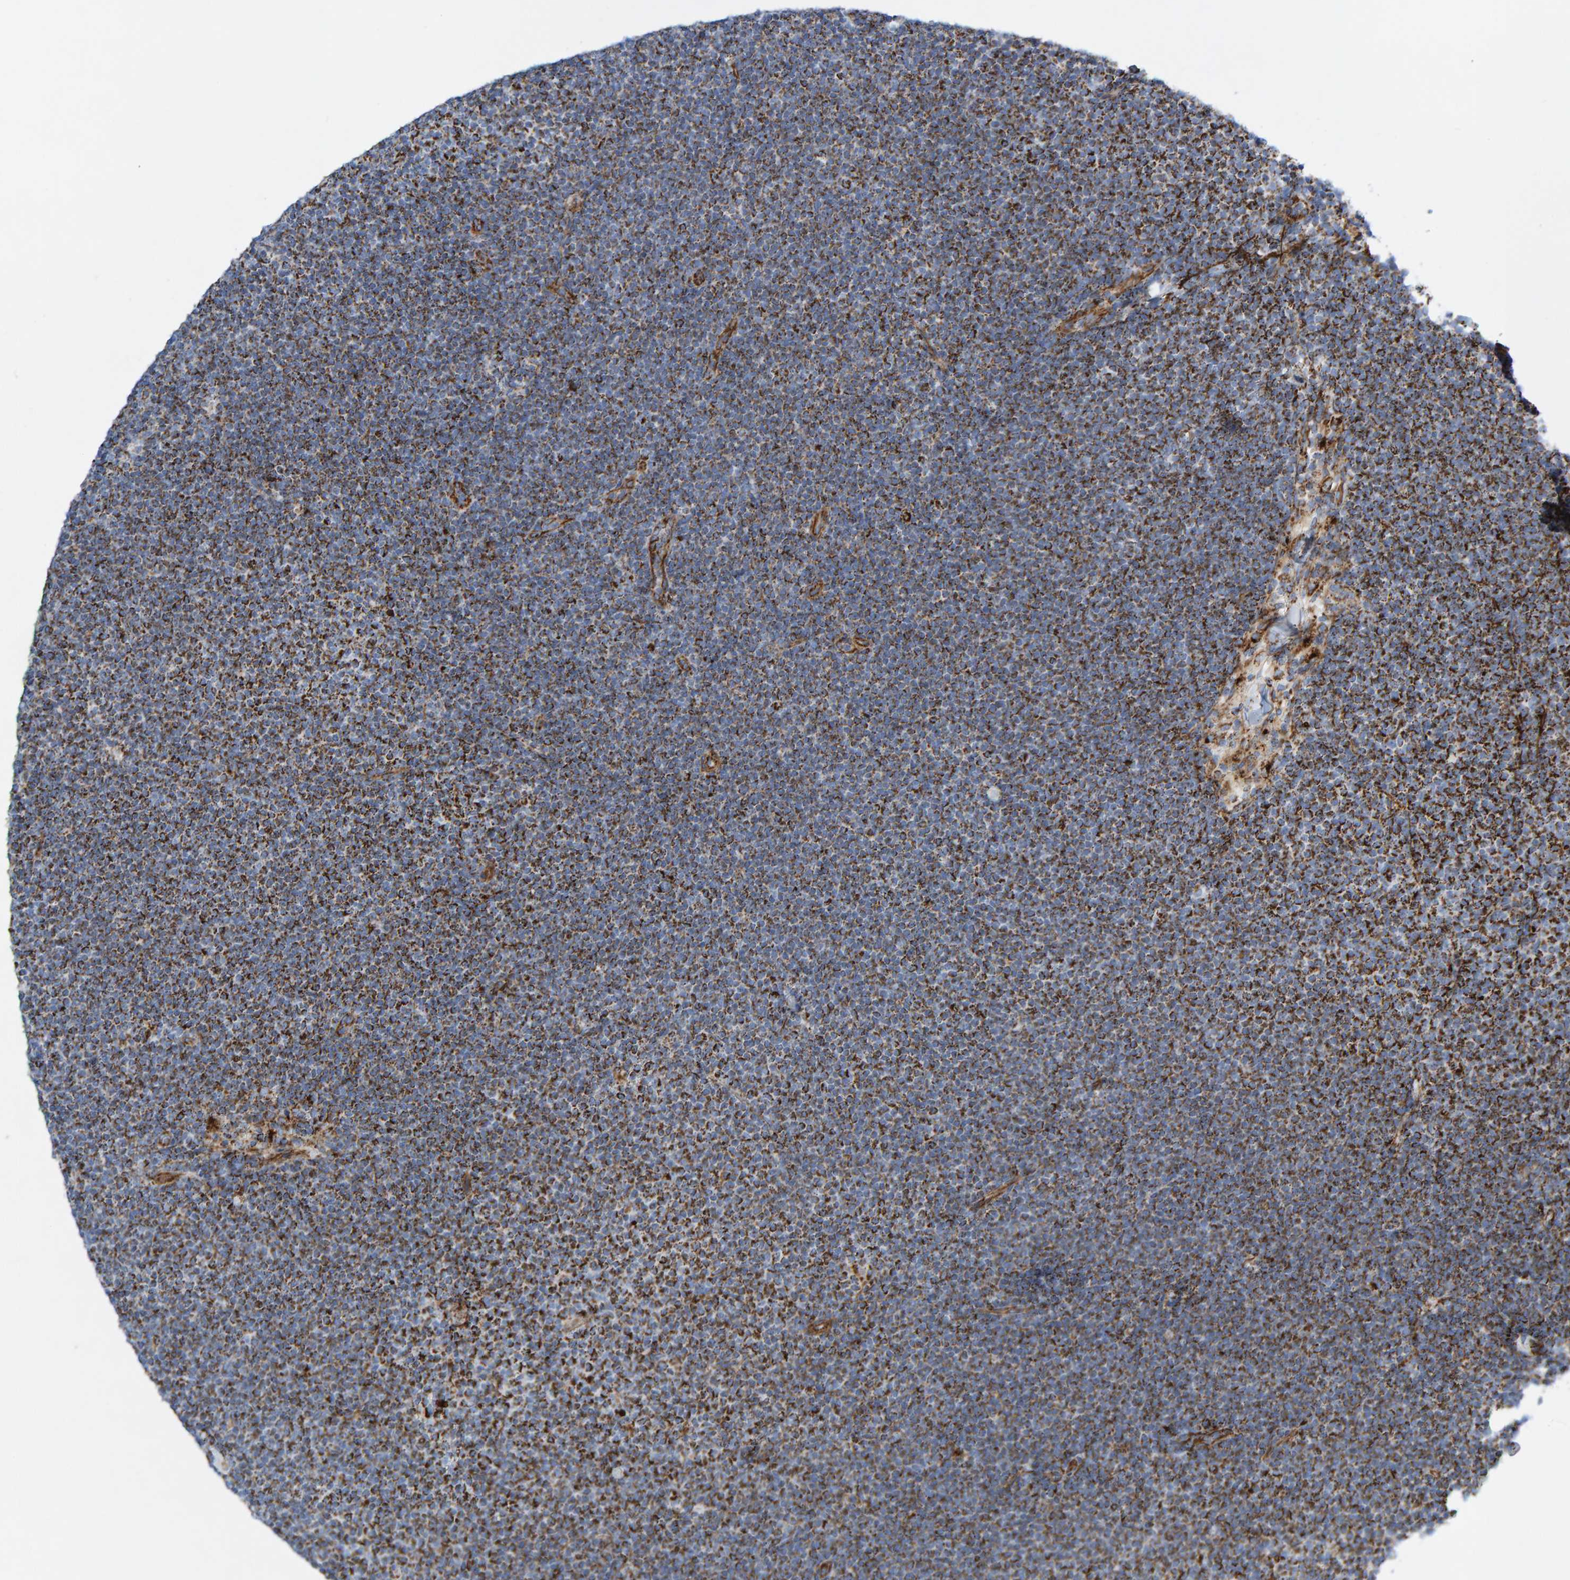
{"staining": {"intensity": "strong", "quantity": "25%-75%", "location": "cytoplasmic/membranous"}, "tissue": "lymphoma", "cell_type": "Tumor cells", "image_type": "cancer", "snomed": [{"axis": "morphology", "description": "Malignant lymphoma, non-Hodgkin's type, Low grade"}, {"axis": "topography", "description": "Lymph node"}], "caption": "Immunohistochemical staining of low-grade malignant lymphoma, non-Hodgkin's type demonstrates high levels of strong cytoplasmic/membranous protein positivity in about 25%-75% of tumor cells.", "gene": "GGTA1", "patient": {"sex": "female", "age": 53}}